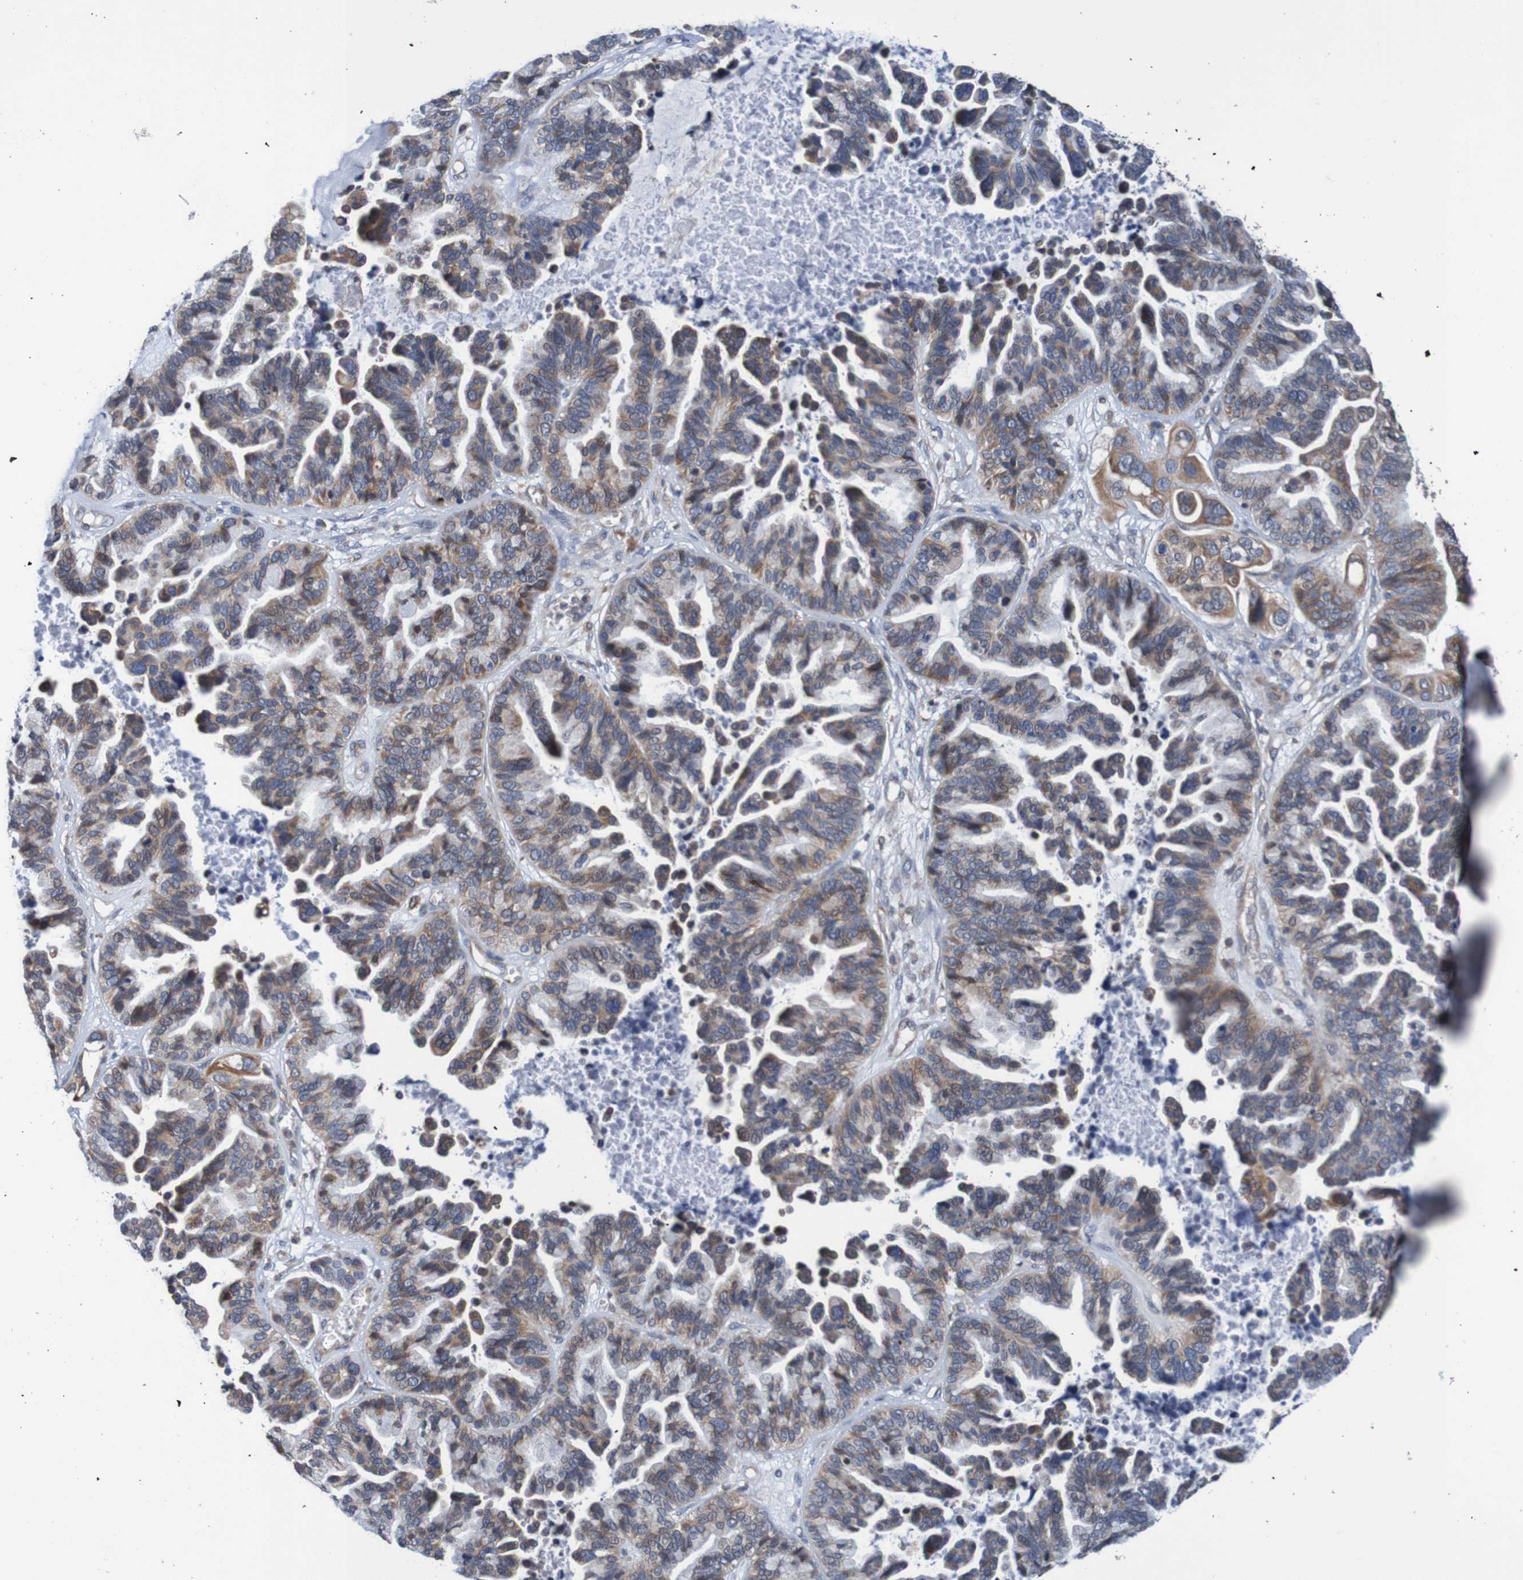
{"staining": {"intensity": "moderate", "quantity": ">75%", "location": "cytoplasmic/membranous"}, "tissue": "ovarian cancer", "cell_type": "Tumor cells", "image_type": "cancer", "snomed": [{"axis": "morphology", "description": "Cystadenocarcinoma, serous, NOS"}, {"axis": "topography", "description": "Ovary"}], "caption": "This micrograph displays immunohistochemistry staining of human serous cystadenocarcinoma (ovarian), with medium moderate cytoplasmic/membranous staining in approximately >75% of tumor cells.", "gene": "FIBP", "patient": {"sex": "female", "age": 56}}